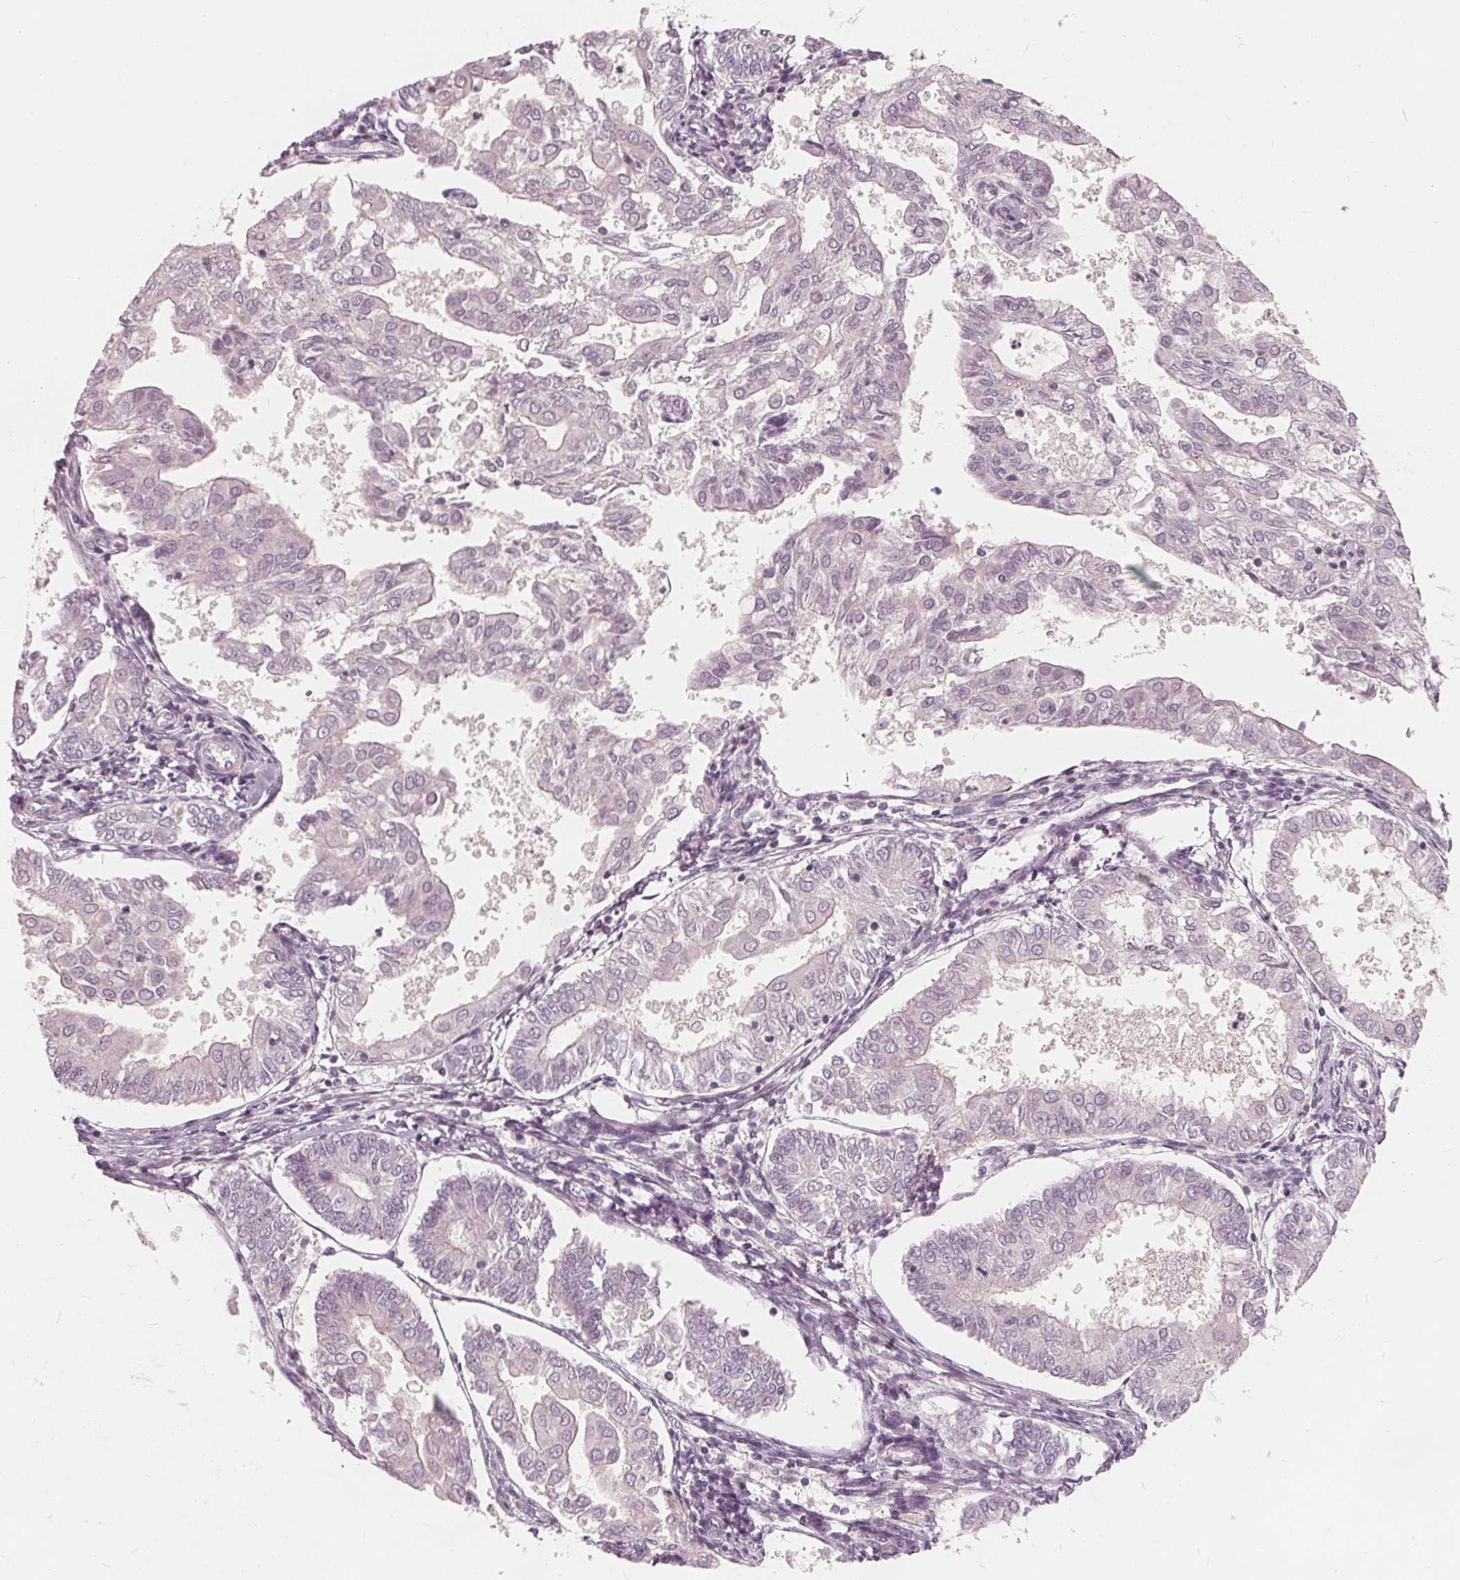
{"staining": {"intensity": "negative", "quantity": "none", "location": "none"}, "tissue": "endometrial cancer", "cell_type": "Tumor cells", "image_type": "cancer", "snomed": [{"axis": "morphology", "description": "Adenocarcinoma, NOS"}, {"axis": "topography", "description": "Endometrium"}], "caption": "This is an immunohistochemistry histopathology image of human adenocarcinoma (endometrial). There is no expression in tumor cells.", "gene": "SAT2", "patient": {"sex": "female", "age": 68}}